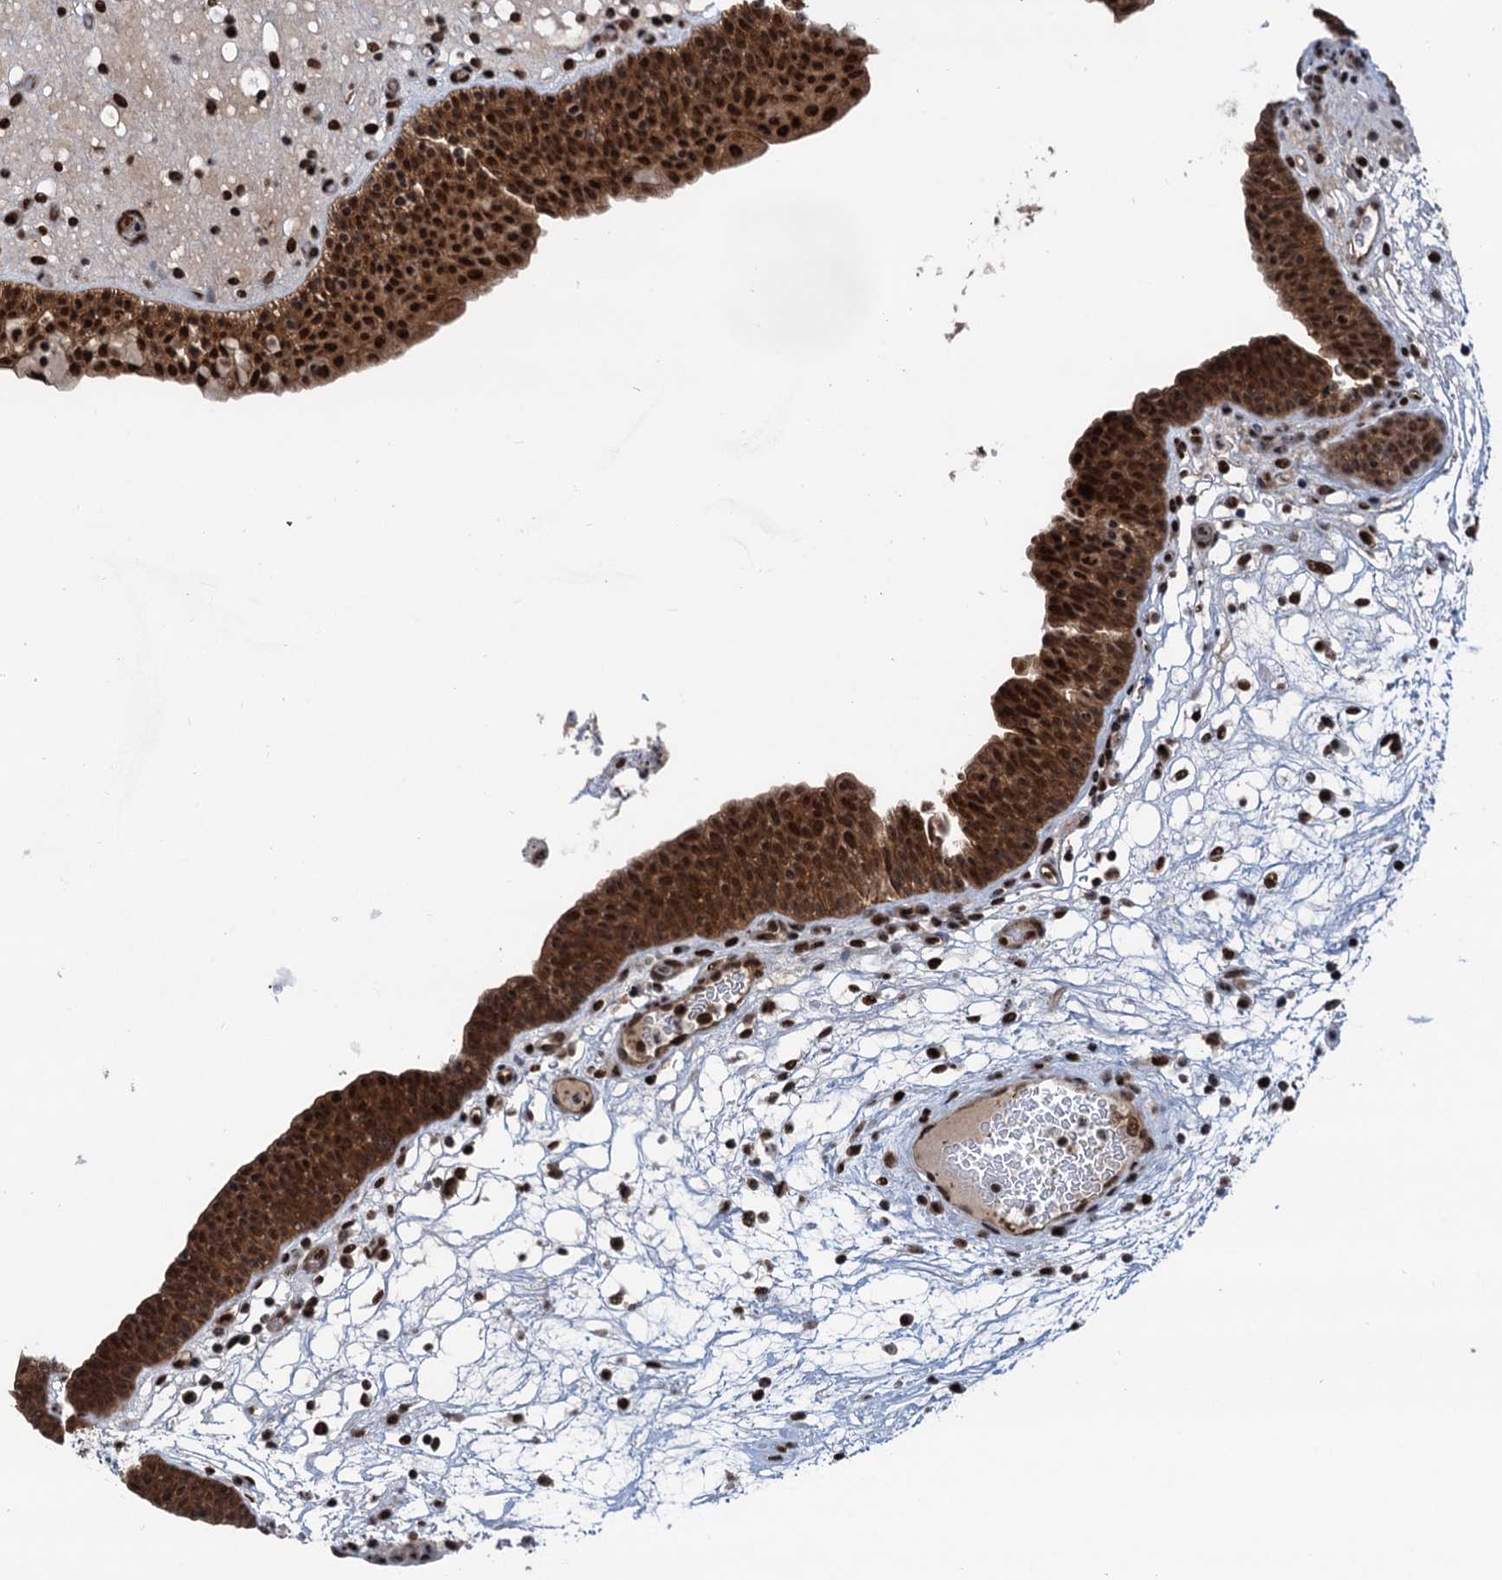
{"staining": {"intensity": "strong", "quantity": ">75%", "location": "cytoplasmic/membranous,nuclear"}, "tissue": "urinary bladder", "cell_type": "Urothelial cells", "image_type": "normal", "snomed": [{"axis": "morphology", "description": "Normal tissue, NOS"}, {"axis": "topography", "description": "Urinary bladder"}], "caption": "Protein staining of benign urinary bladder reveals strong cytoplasmic/membranous,nuclear positivity in about >75% of urothelial cells.", "gene": "PPP4R1", "patient": {"sex": "male", "age": 71}}